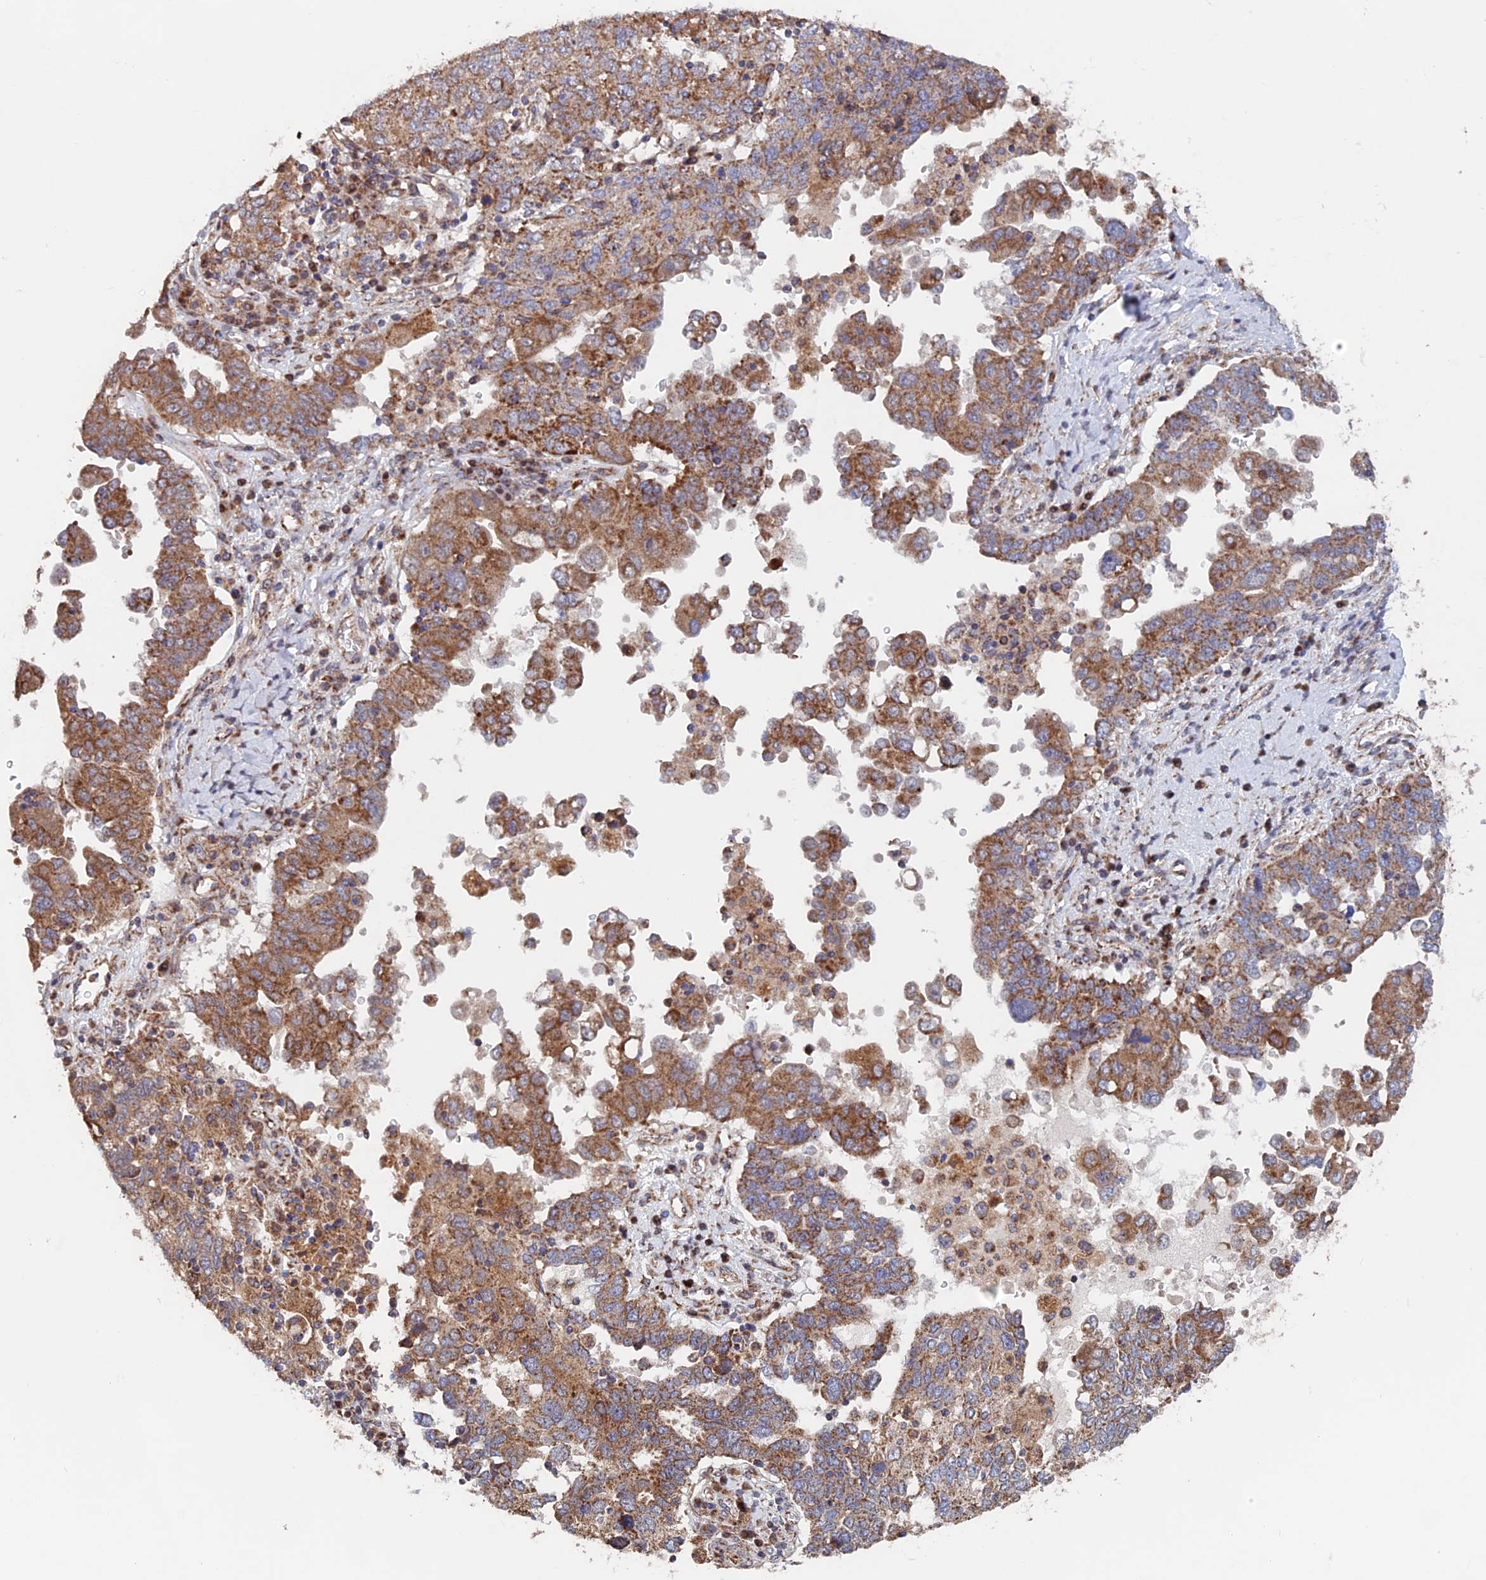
{"staining": {"intensity": "moderate", "quantity": ">75%", "location": "cytoplasmic/membranous"}, "tissue": "ovarian cancer", "cell_type": "Tumor cells", "image_type": "cancer", "snomed": [{"axis": "morphology", "description": "Carcinoma, endometroid"}, {"axis": "topography", "description": "Ovary"}], "caption": "Moderate cytoplasmic/membranous expression for a protein is seen in about >75% of tumor cells of ovarian cancer using immunohistochemistry.", "gene": "MRPL1", "patient": {"sex": "female", "age": 62}}